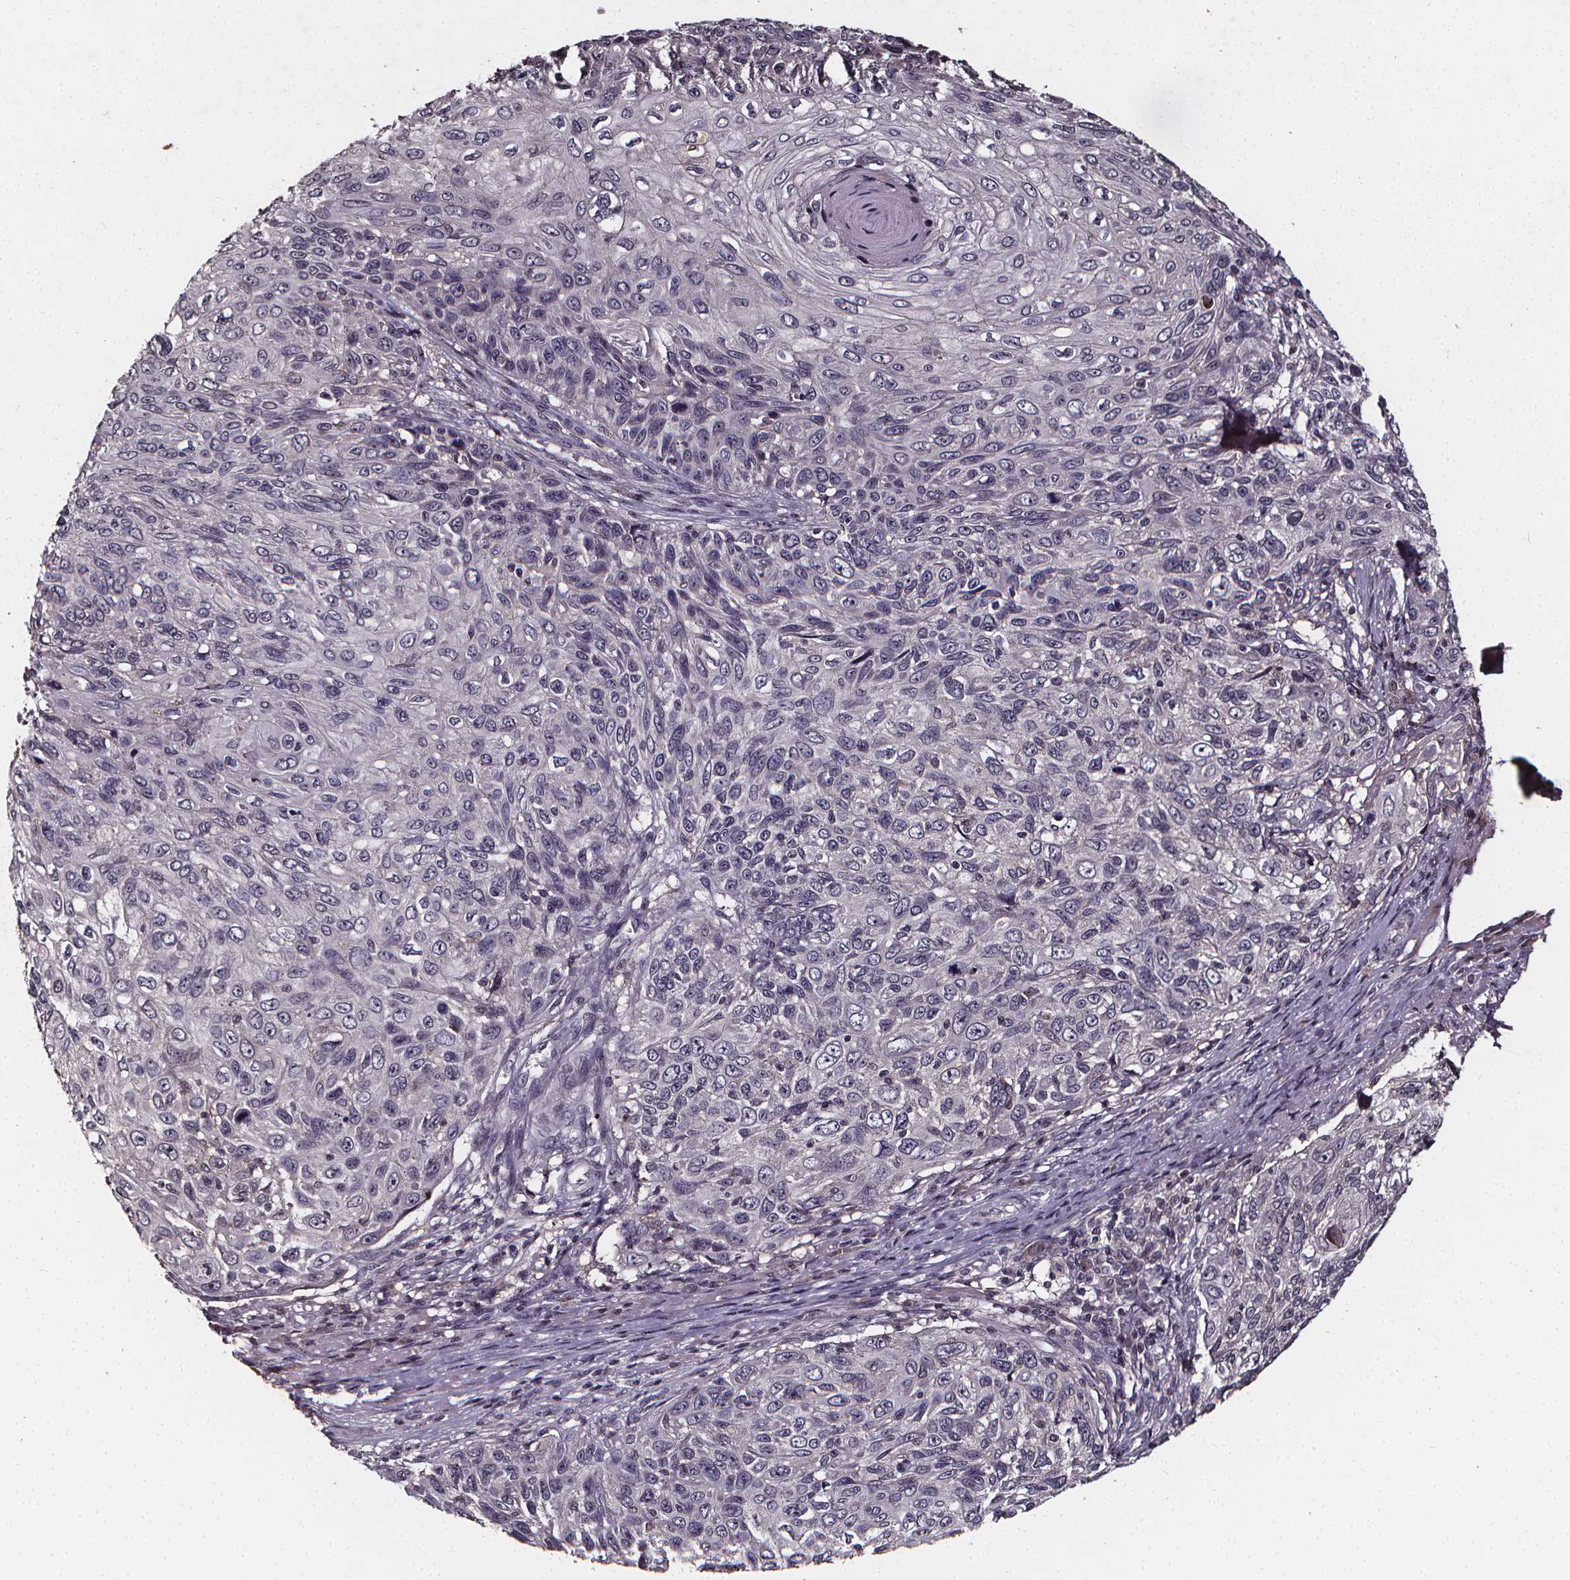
{"staining": {"intensity": "negative", "quantity": "none", "location": "none"}, "tissue": "skin cancer", "cell_type": "Tumor cells", "image_type": "cancer", "snomed": [{"axis": "morphology", "description": "Squamous cell carcinoma, NOS"}, {"axis": "topography", "description": "Skin"}], "caption": "This is an immunohistochemistry (IHC) photomicrograph of skin cancer (squamous cell carcinoma). There is no expression in tumor cells.", "gene": "SPAG8", "patient": {"sex": "male", "age": 92}}